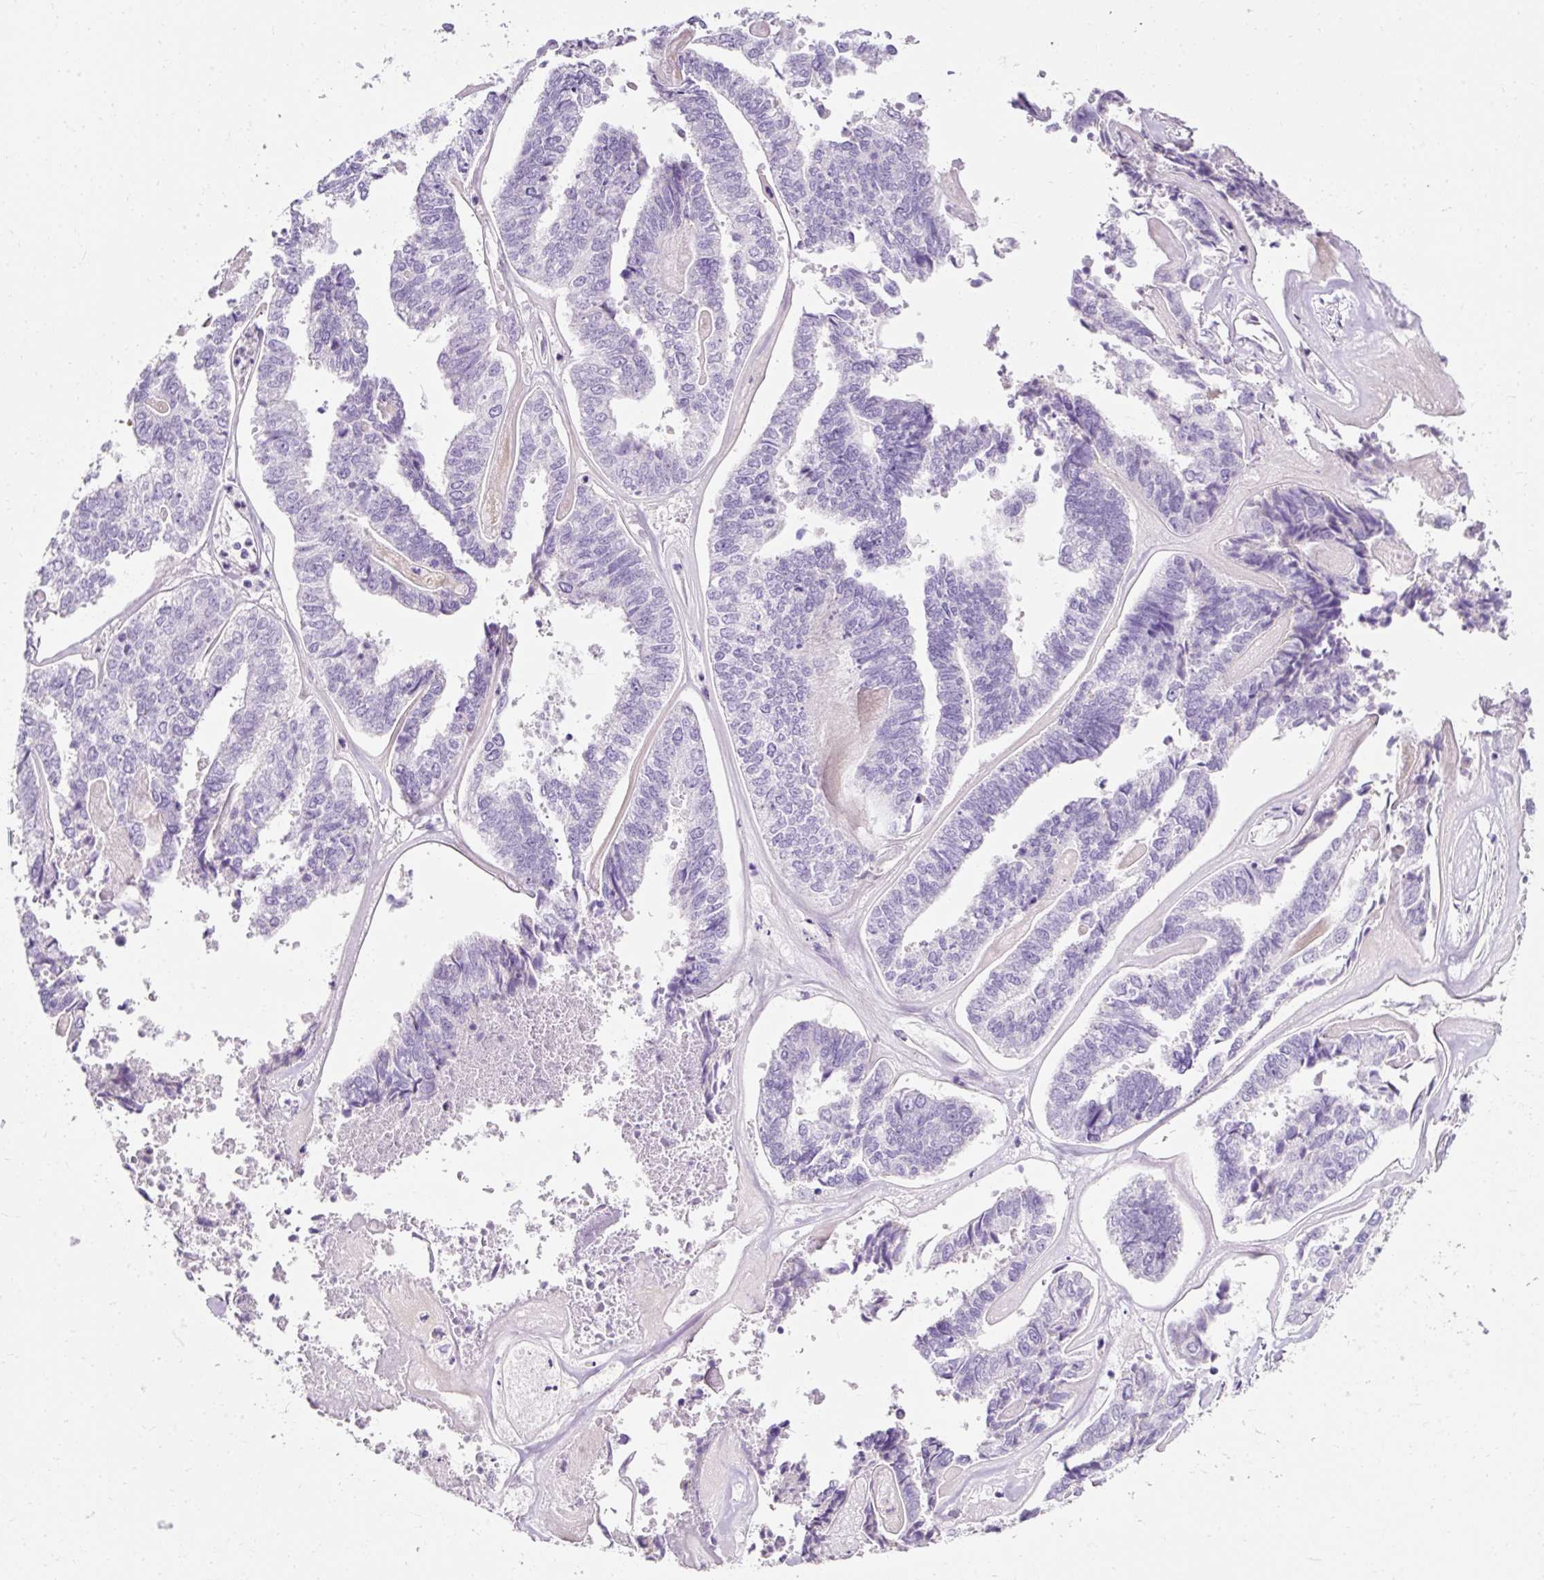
{"staining": {"intensity": "negative", "quantity": "none", "location": "none"}, "tissue": "endometrial cancer", "cell_type": "Tumor cells", "image_type": "cancer", "snomed": [{"axis": "morphology", "description": "Adenocarcinoma, NOS"}, {"axis": "topography", "description": "Endometrium"}], "caption": "Immunohistochemistry (IHC) image of neoplastic tissue: endometrial adenocarcinoma stained with DAB (3,3'-diaminobenzidine) shows no significant protein staining in tumor cells.", "gene": "PLPP2", "patient": {"sex": "female", "age": 73}}